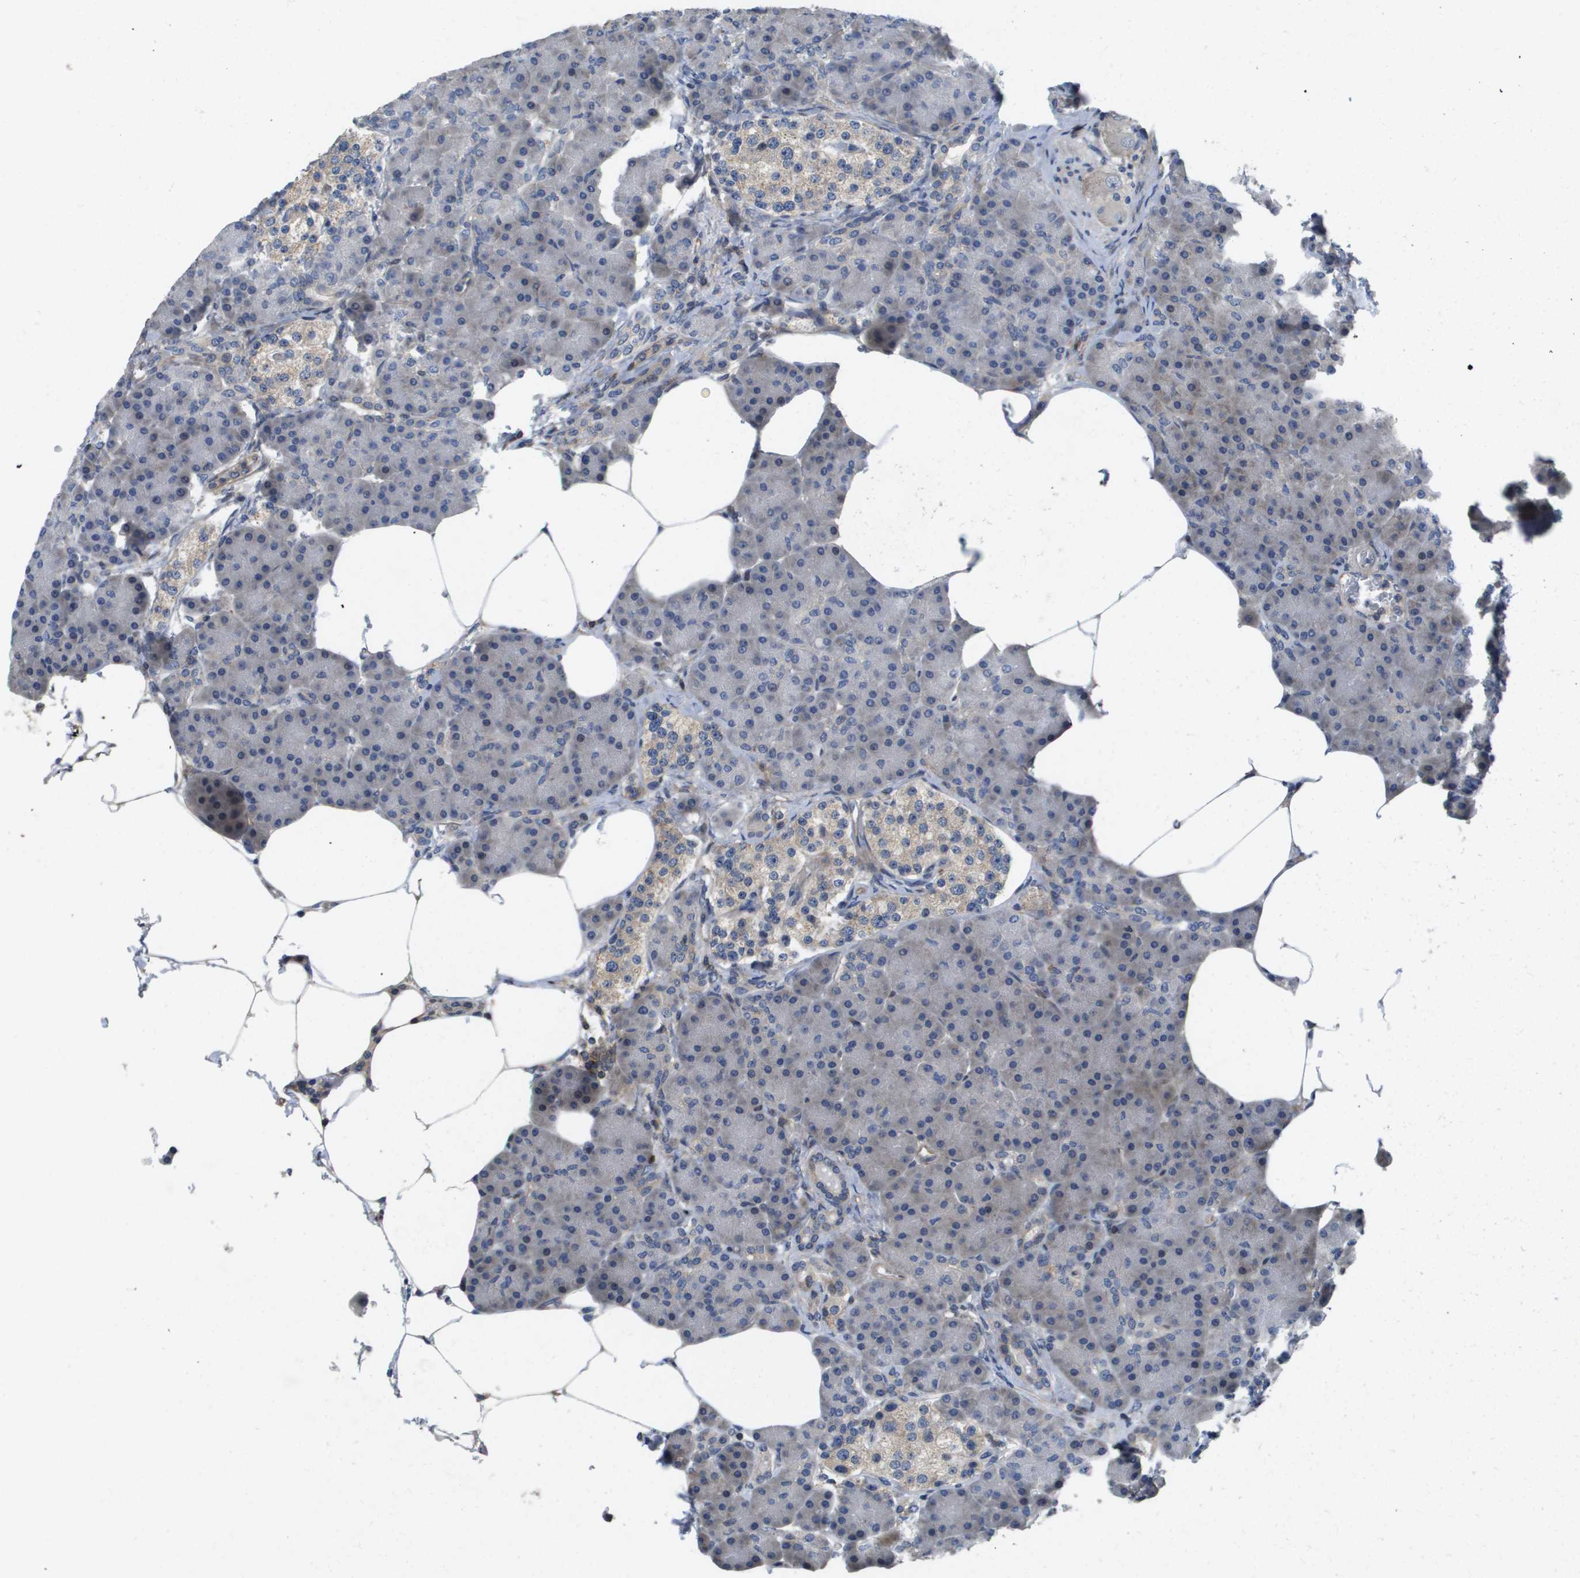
{"staining": {"intensity": "moderate", "quantity": "<25%", "location": "cytoplasmic/membranous"}, "tissue": "pancreas", "cell_type": "Exocrine glandular cells", "image_type": "normal", "snomed": [{"axis": "morphology", "description": "Normal tissue, NOS"}, {"axis": "topography", "description": "Pancreas"}], "caption": "Protein expression analysis of normal pancreas exhibits moderate cytoplasmic/membranous positivity in about <25% of exocrine glandular cells. The staining was performed using DAB to visualize the protein expression in brown, while the nuclei were stained in blue with hematoxylin (Magnification: 20x).", "gene": "SCN4B", "patient": {"sex": "female", "age": 70}}